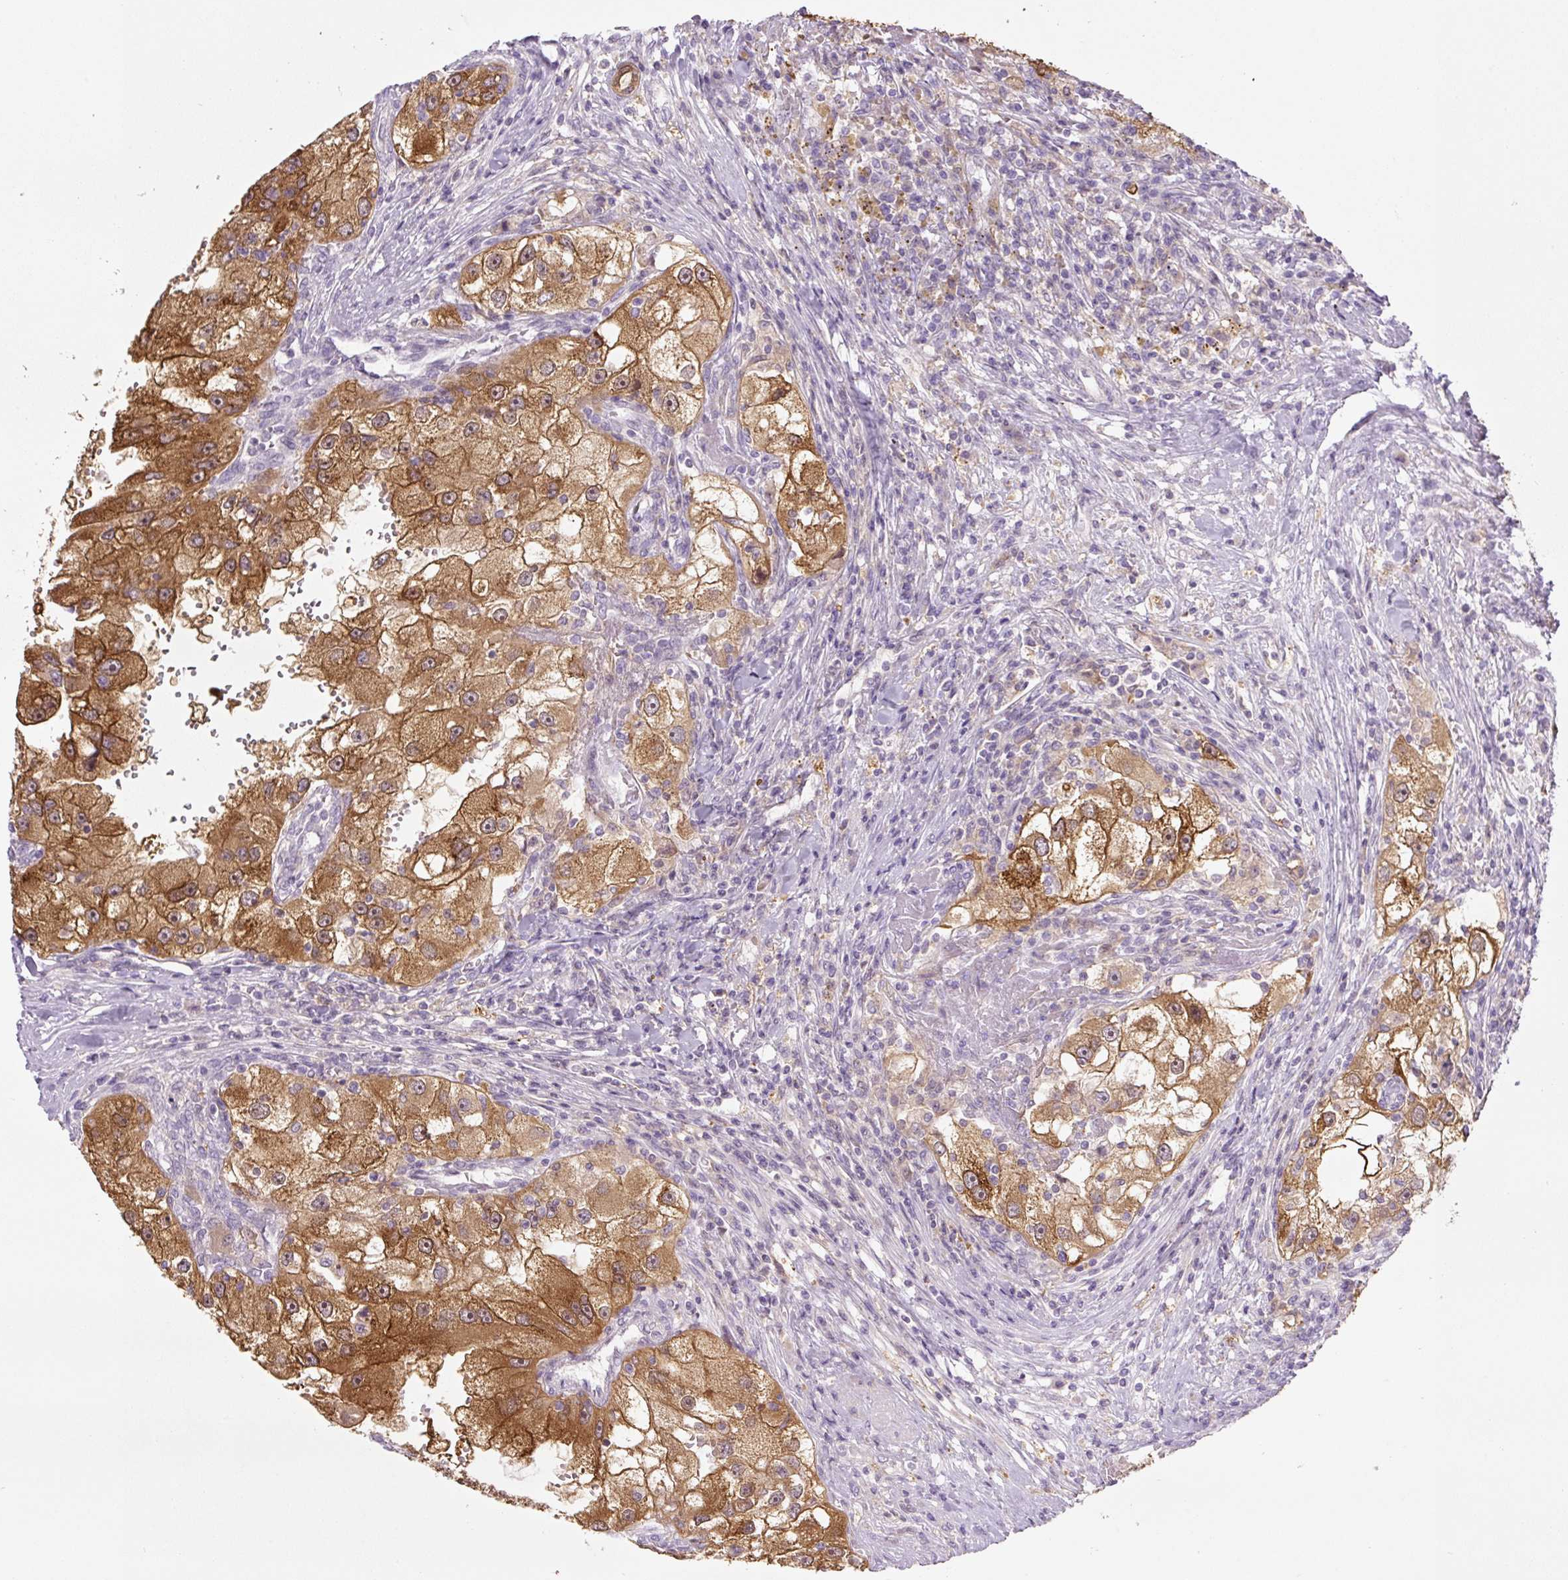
{"staining": {"intensity": "moderate", "quantity": ">75%", "location": "cytoplasmic/membranous"}, "tissue": "renal cancer", "cell_type": "Tumor cells", "image_type": "cancer", "snomed": [{"axis": "morphology", "description": "Adenocarcinoma, NOS"}, {"axis": "topography", "description": "Kidney"}], "caption": "Immunohistochemistry (IHC) micrograph of neoplastic tissue: renal adenocarcinoma stained using IHC displays medium levels of moderate protein expression localized specifically in the cytoplasmic/membranous of tumor cells, appearing as a cytoplasmic/membranous brown color.", "gene": "SPSB2", "patient": {"sex": "male", "age": 63}}